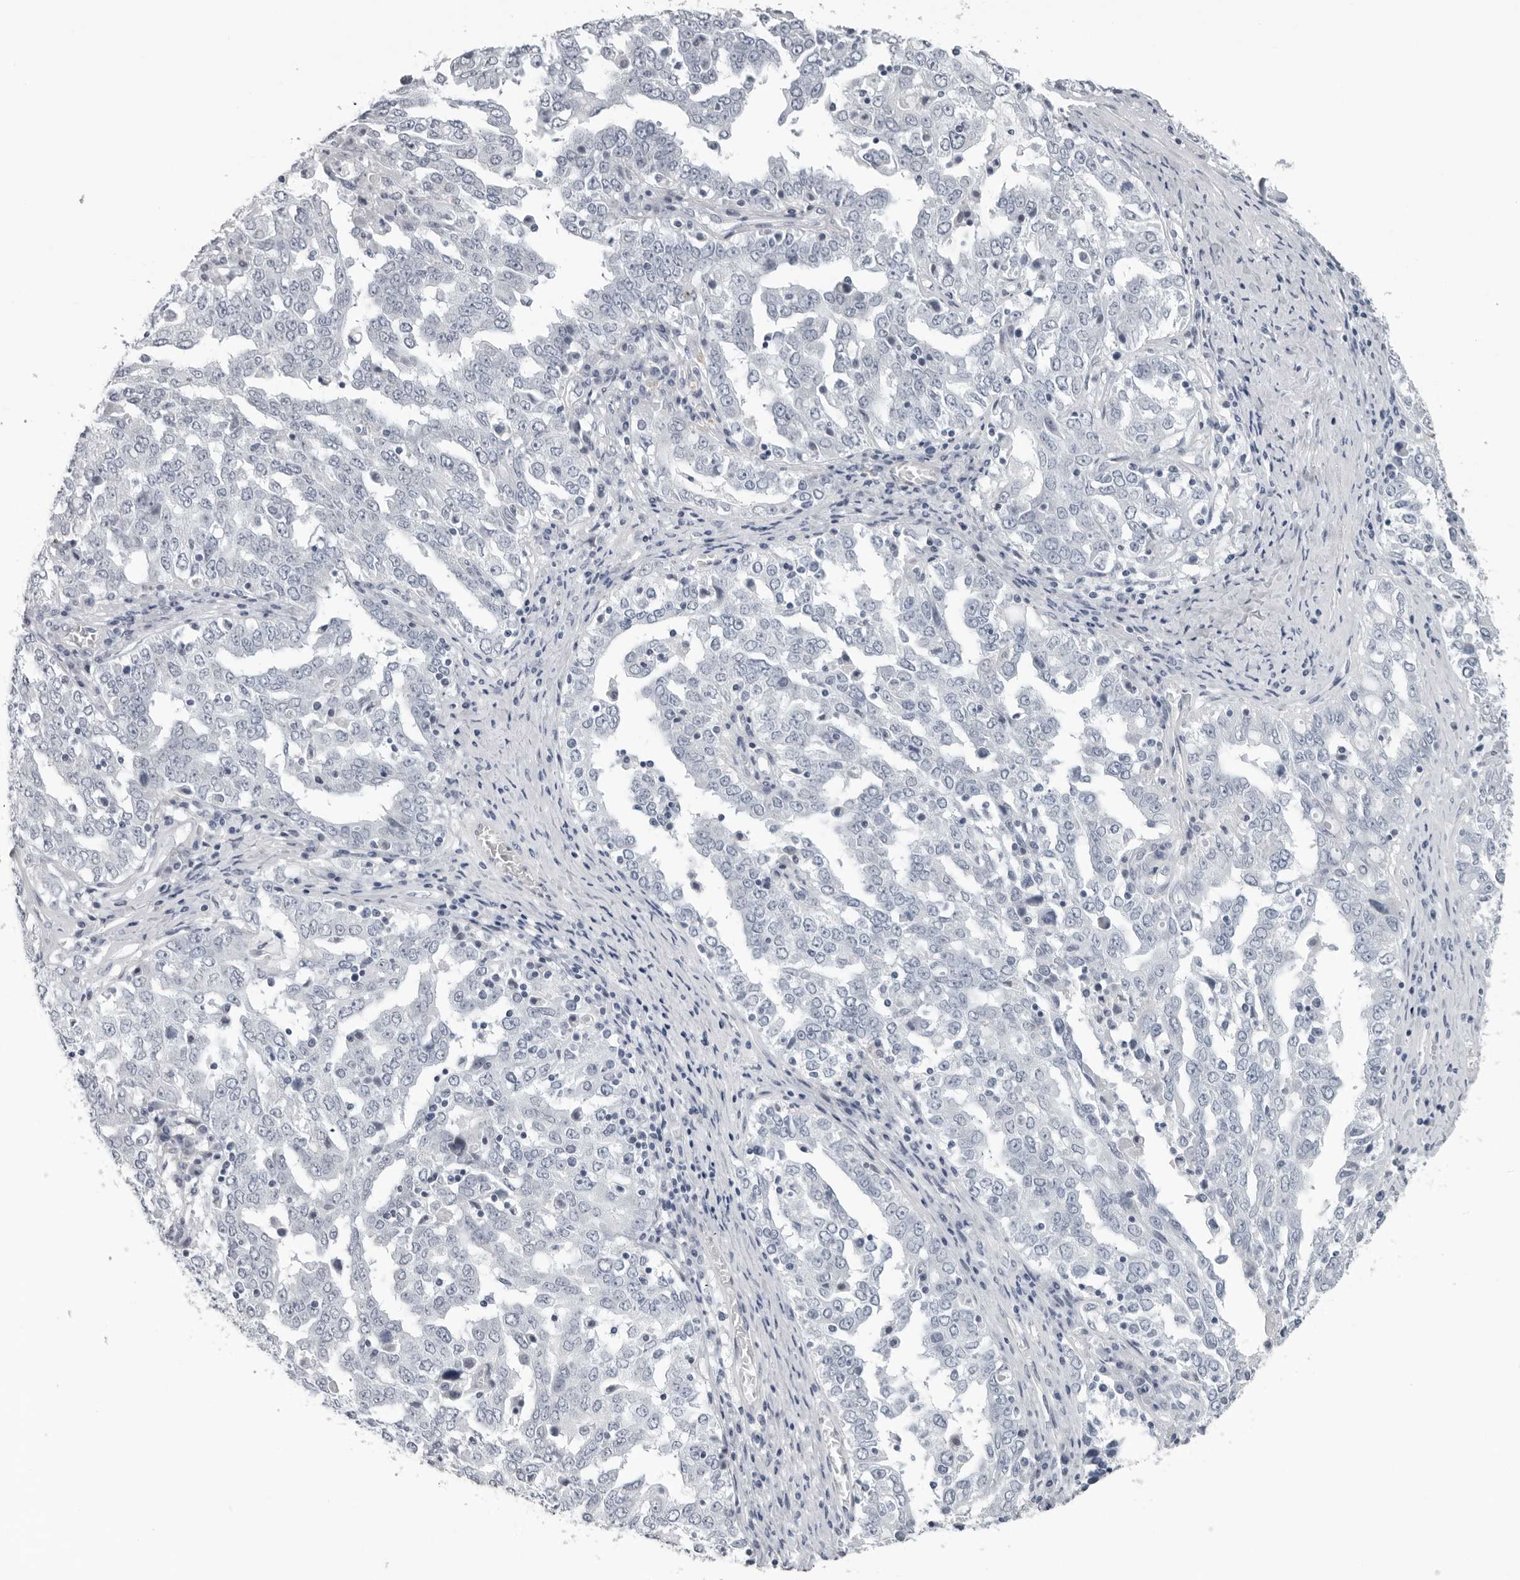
{"staining": {"intensity": "negative", "quantity": "none", "location": "none"}, "tissue": "ovarian cancer", "cell_type": "Tumor cells", "image_type": "cancer", "snomed": [{"axis": "morphology", "description": "Carcinoma, endometroid"}, {"axis": "topography", "description": "Ovary"}], "caption": "Micrograph shows no significant protein staining in tumor cells of endometroid carcinoma (ovarian). (IHC, brightfield microscopy, high magnification).", "gene": "OPLAH", "patient": {"sex": "female", "age": 62}}